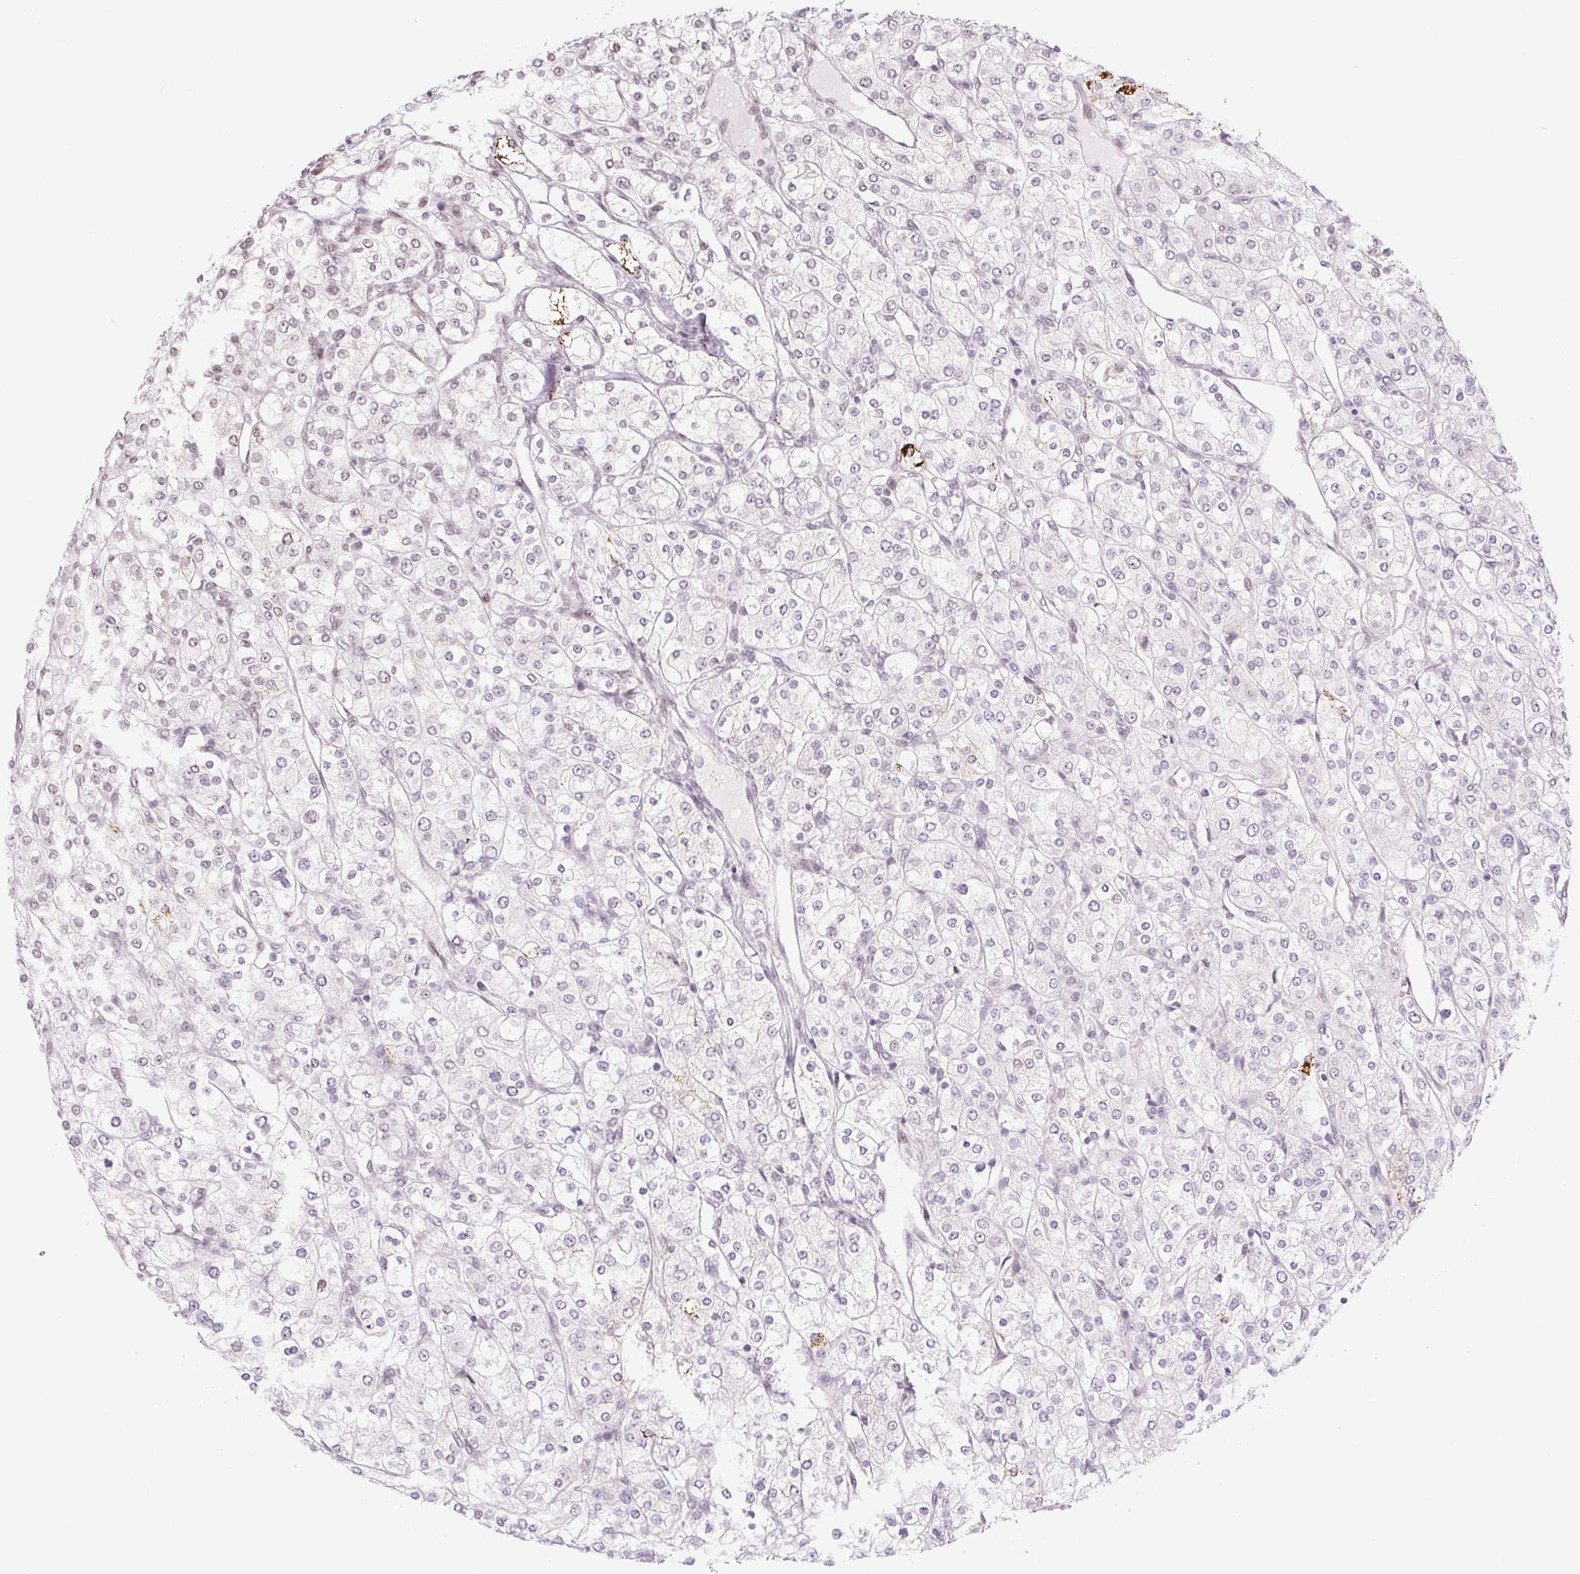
{"staining": {"intensity": "weak", "quantity": "<25%", "location": "nuclear"}, "tissue": "renal cancer", "cell_type": "Tumor cells", "image_type": "cancer", "snomed": [{"axis": "morphology", "description": "Adenocarcinoma, NOS"}, {"axis": "topography", "description": "Kidney"}], "caption": "Tumor cells are negative for brown protein staining in renal adenocarcinoma.", "gene": "TCFL5", "patient": {"sex": "male", "age": 80}}